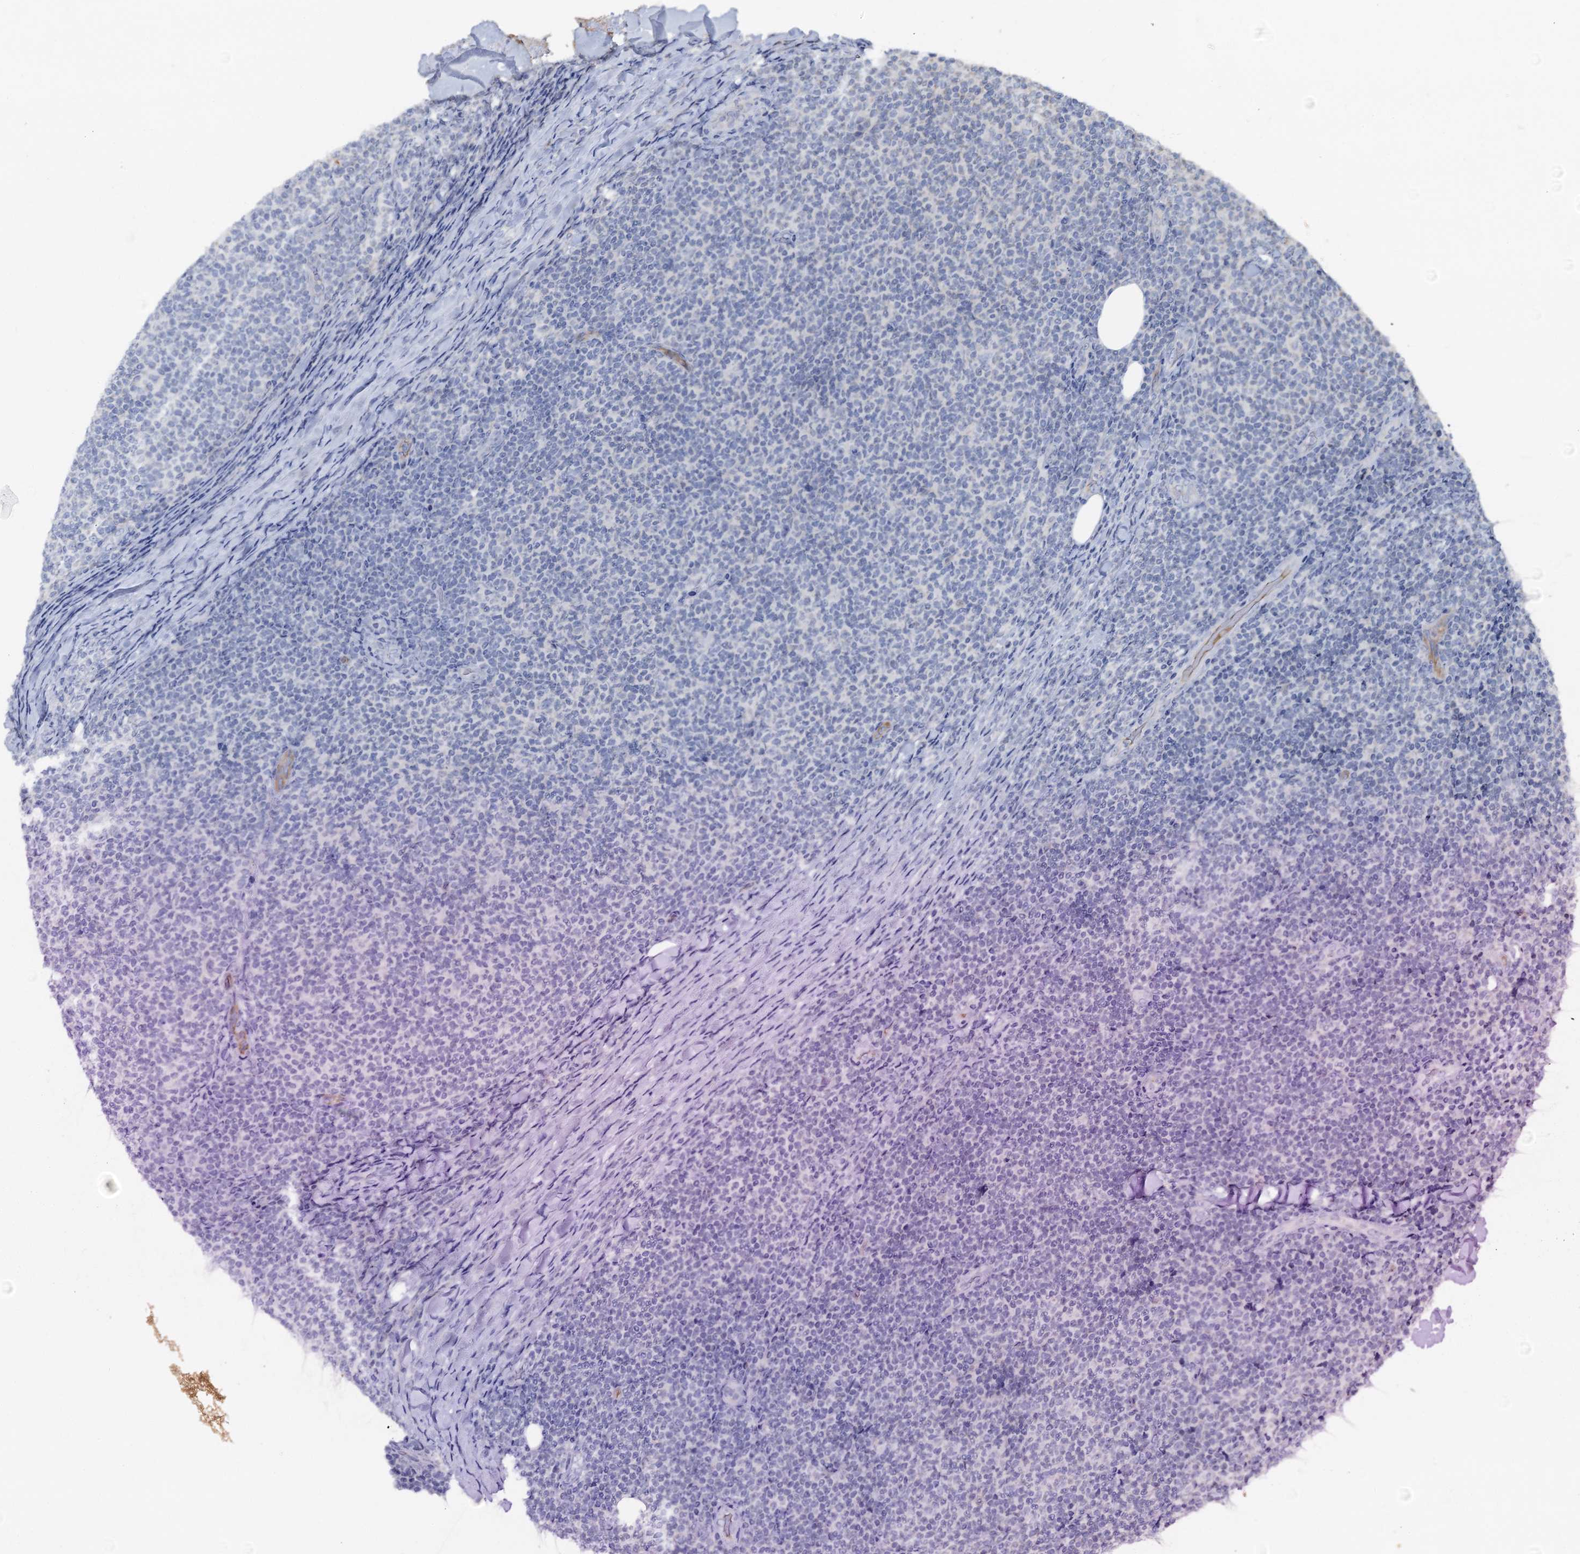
{"staining": {"intensity": "negative", "quantity": "none", "location": "none"}, "tissue": "lymphoma", "cell_type": "Tumor cells", "image_type": "cancer", "snomed": [{"axis": "morphology", "description": "Malignant lymphoma, non-Hodgkin's type, Low grade"}, {"axis": "topography", "description": "Lymph node"}], "caption": "Tumor cells show no significant staining in low-grade malignant lymphoma, non-Hodgkin's type. Brightfield microscopy of immunohistochemistry stained with DAB (brown) and hematoxylin (blue), captured at high magnification.", "gene": "PLLP", "patient": {"sex": "male", "age": 66}}